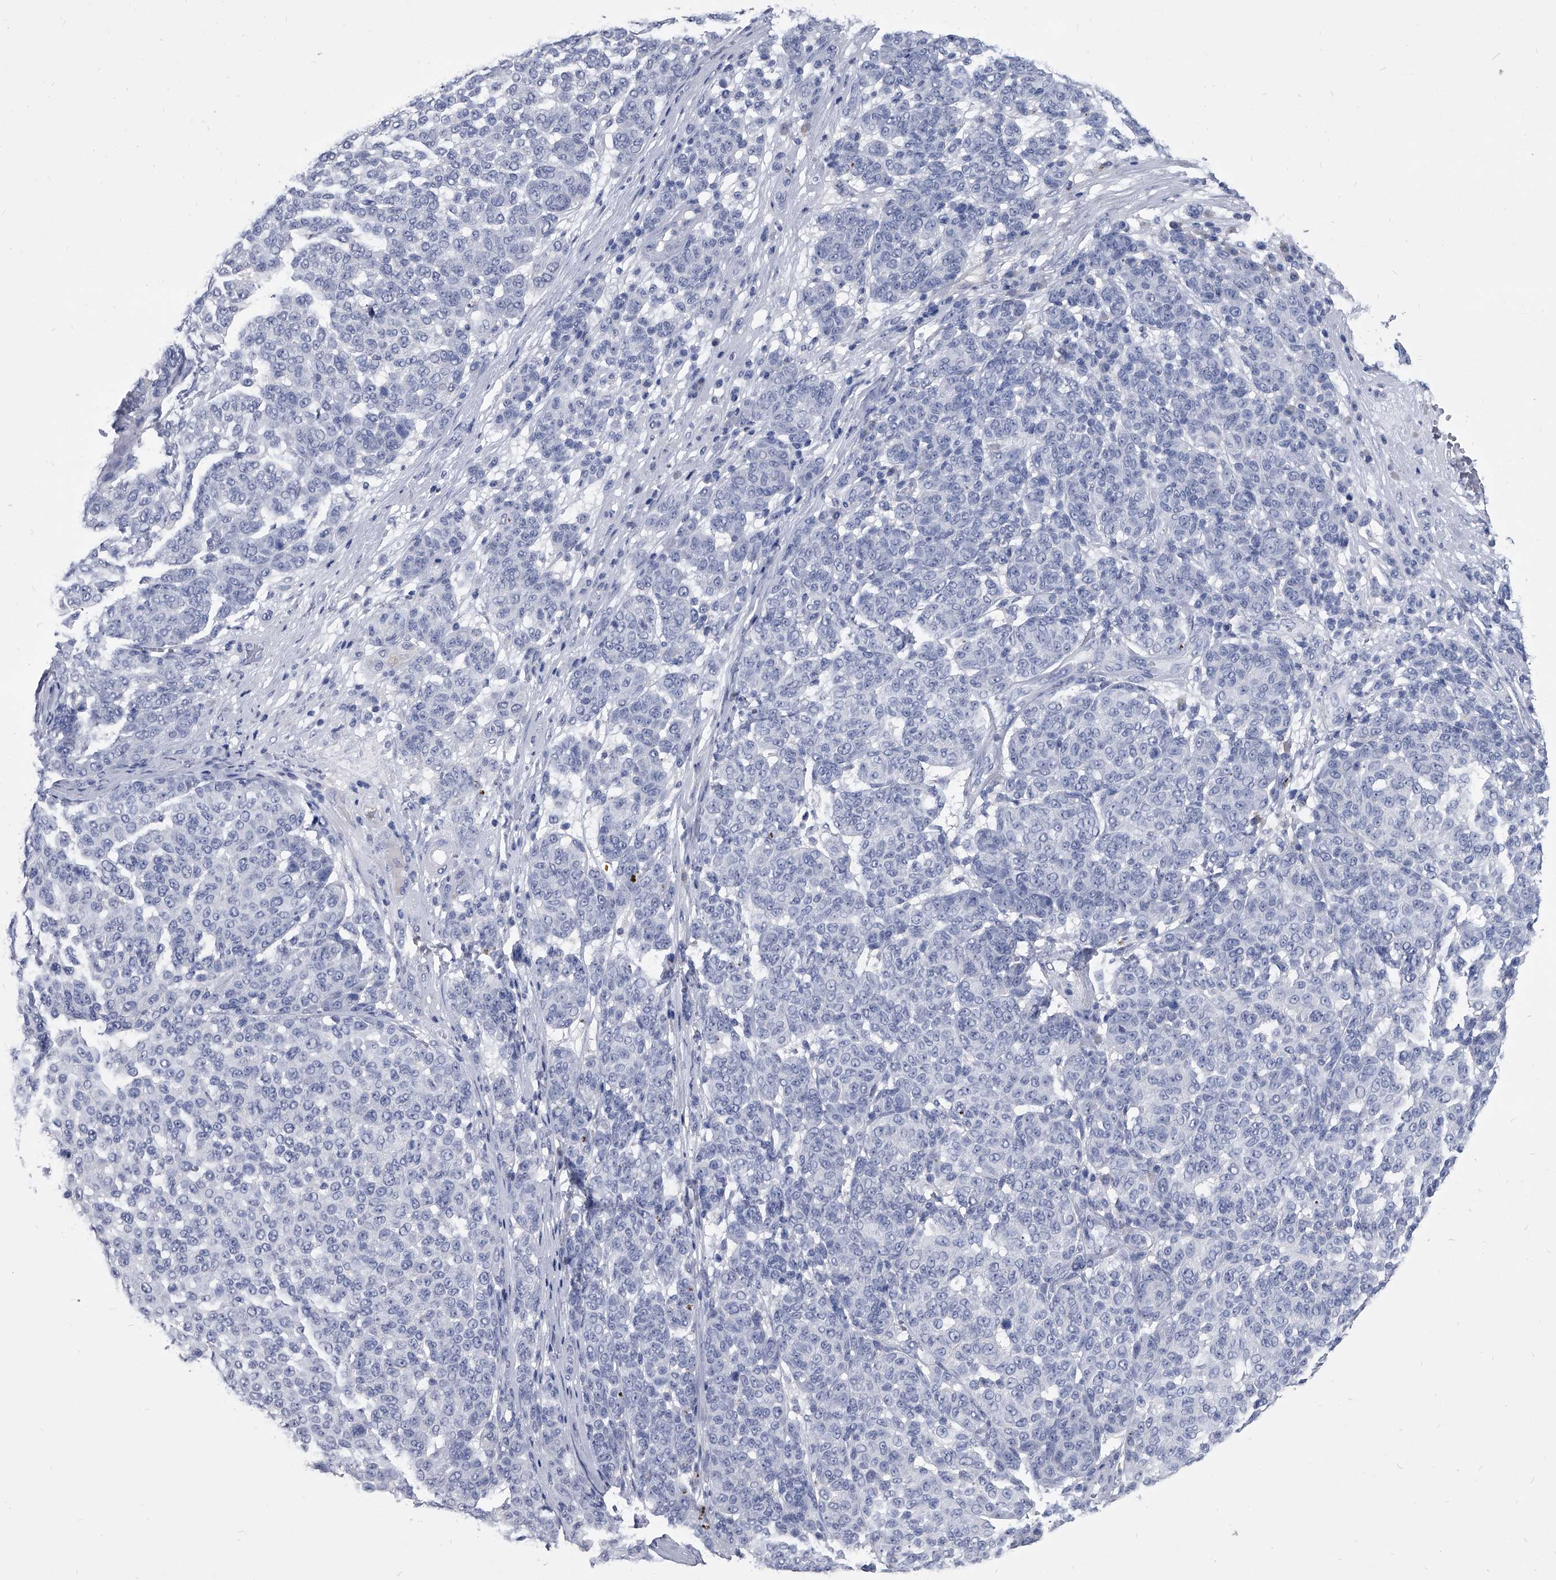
{"staining": {"intensity": "negative", "quantity": "none", "location": "none"}, "tissue": "melanoma", "cell_type": "Tumor cells", "image_type": "cancer", "snomed": [{"axis": "morphology", "description": "Malignant melanoma, NOS"}, {"axis": "topography", "description": "Skin"}], "caption": "The immunohistochemistry histopathology image has no significant positivity in tumor cells of melanoma tissue.", "gene": "BCAS1", "patient": {"sex": "male", "age": 59}}